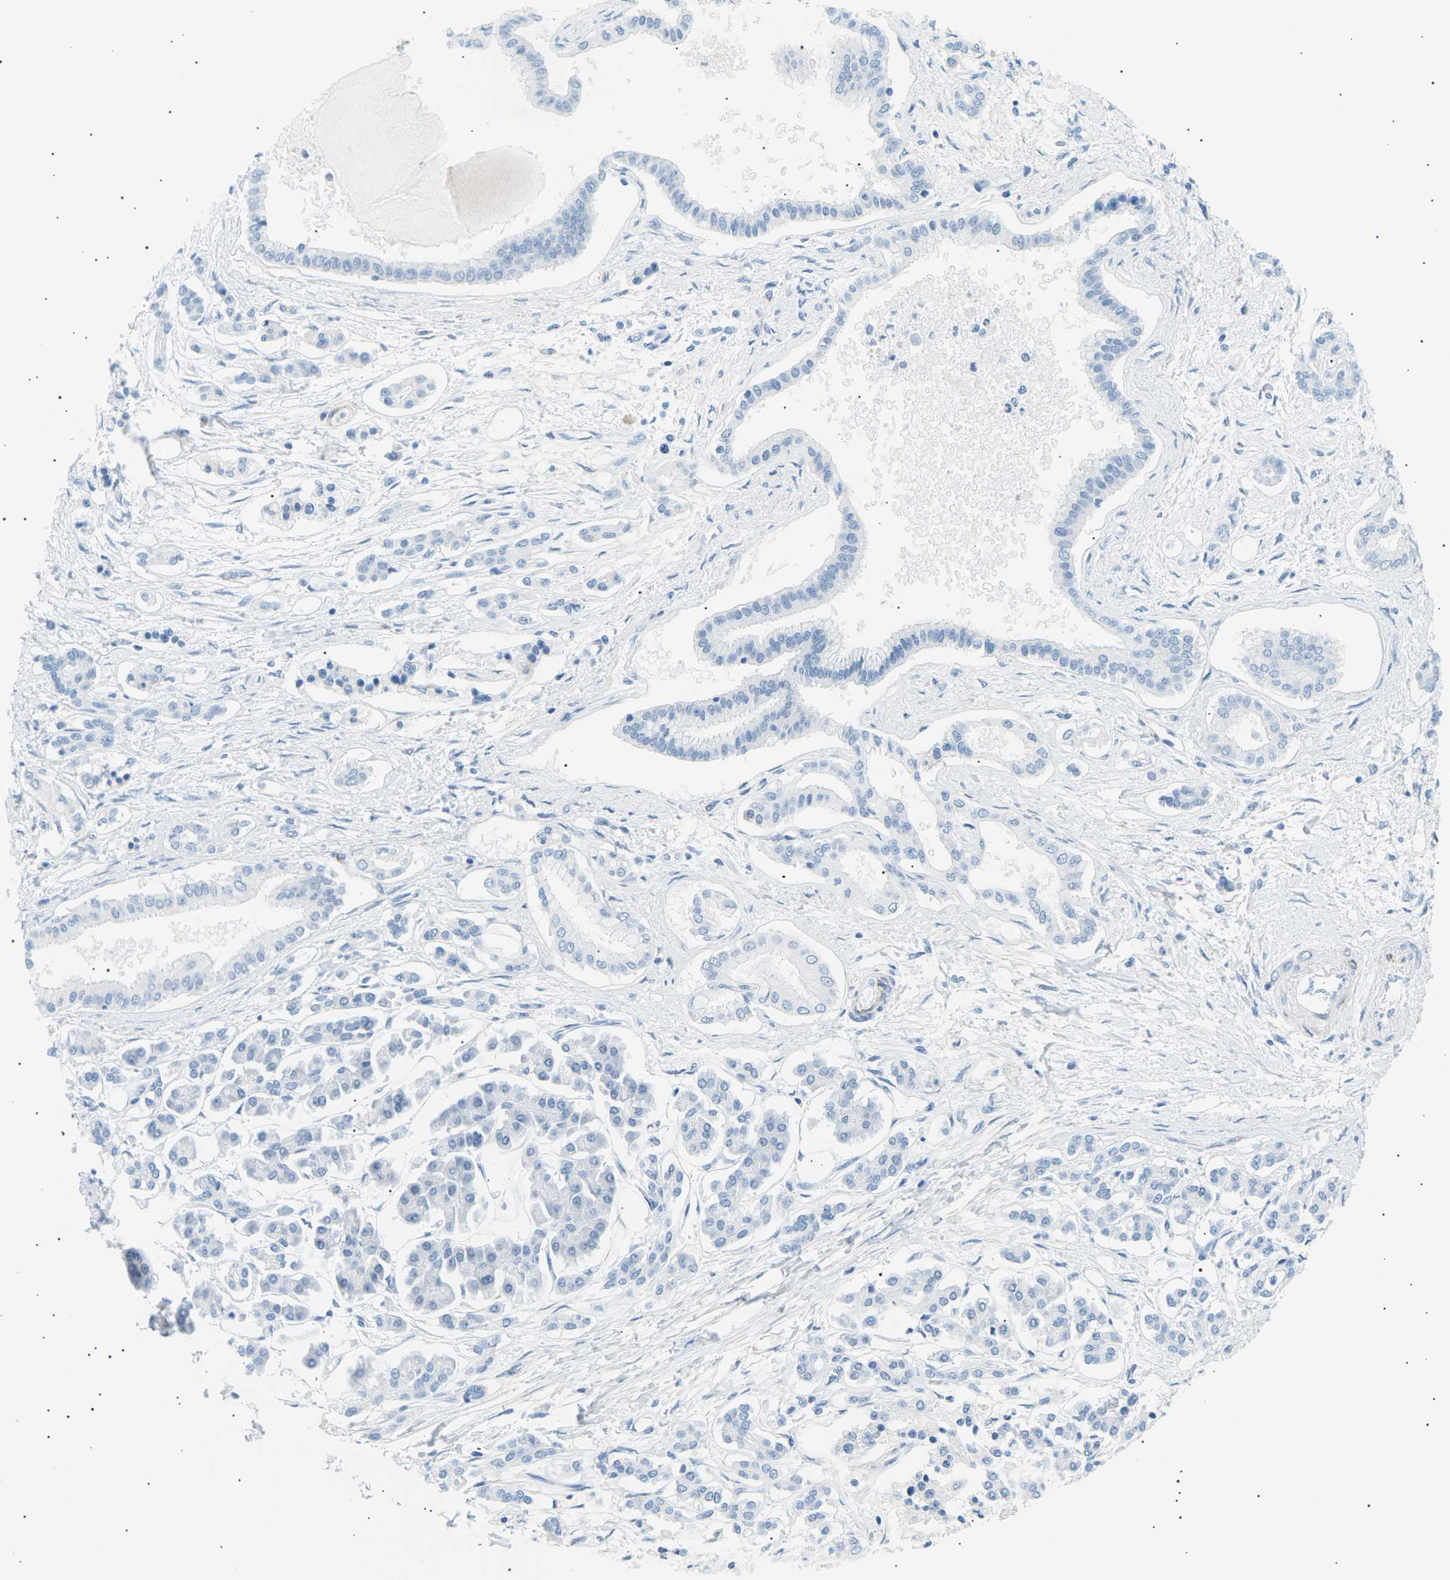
{"staining": {"intensity": "negative", "quantity": "none", "location": "none"}, "tissue": "pancreatic cancer", "cell_type": "Tumor cells", "image_type": "cancer", "snomed": [{"axis": "morphology", "description": "Adenocarcinoma, NOS"}, {"axis": "topography", "description": "Pancreas"}], "caption": "The photomicrograph displays no significant positivity in tumor cells of pancreatic cancer.", "gene": "SEPTIN5", "patient": {"sex": "male", "age": 56}}